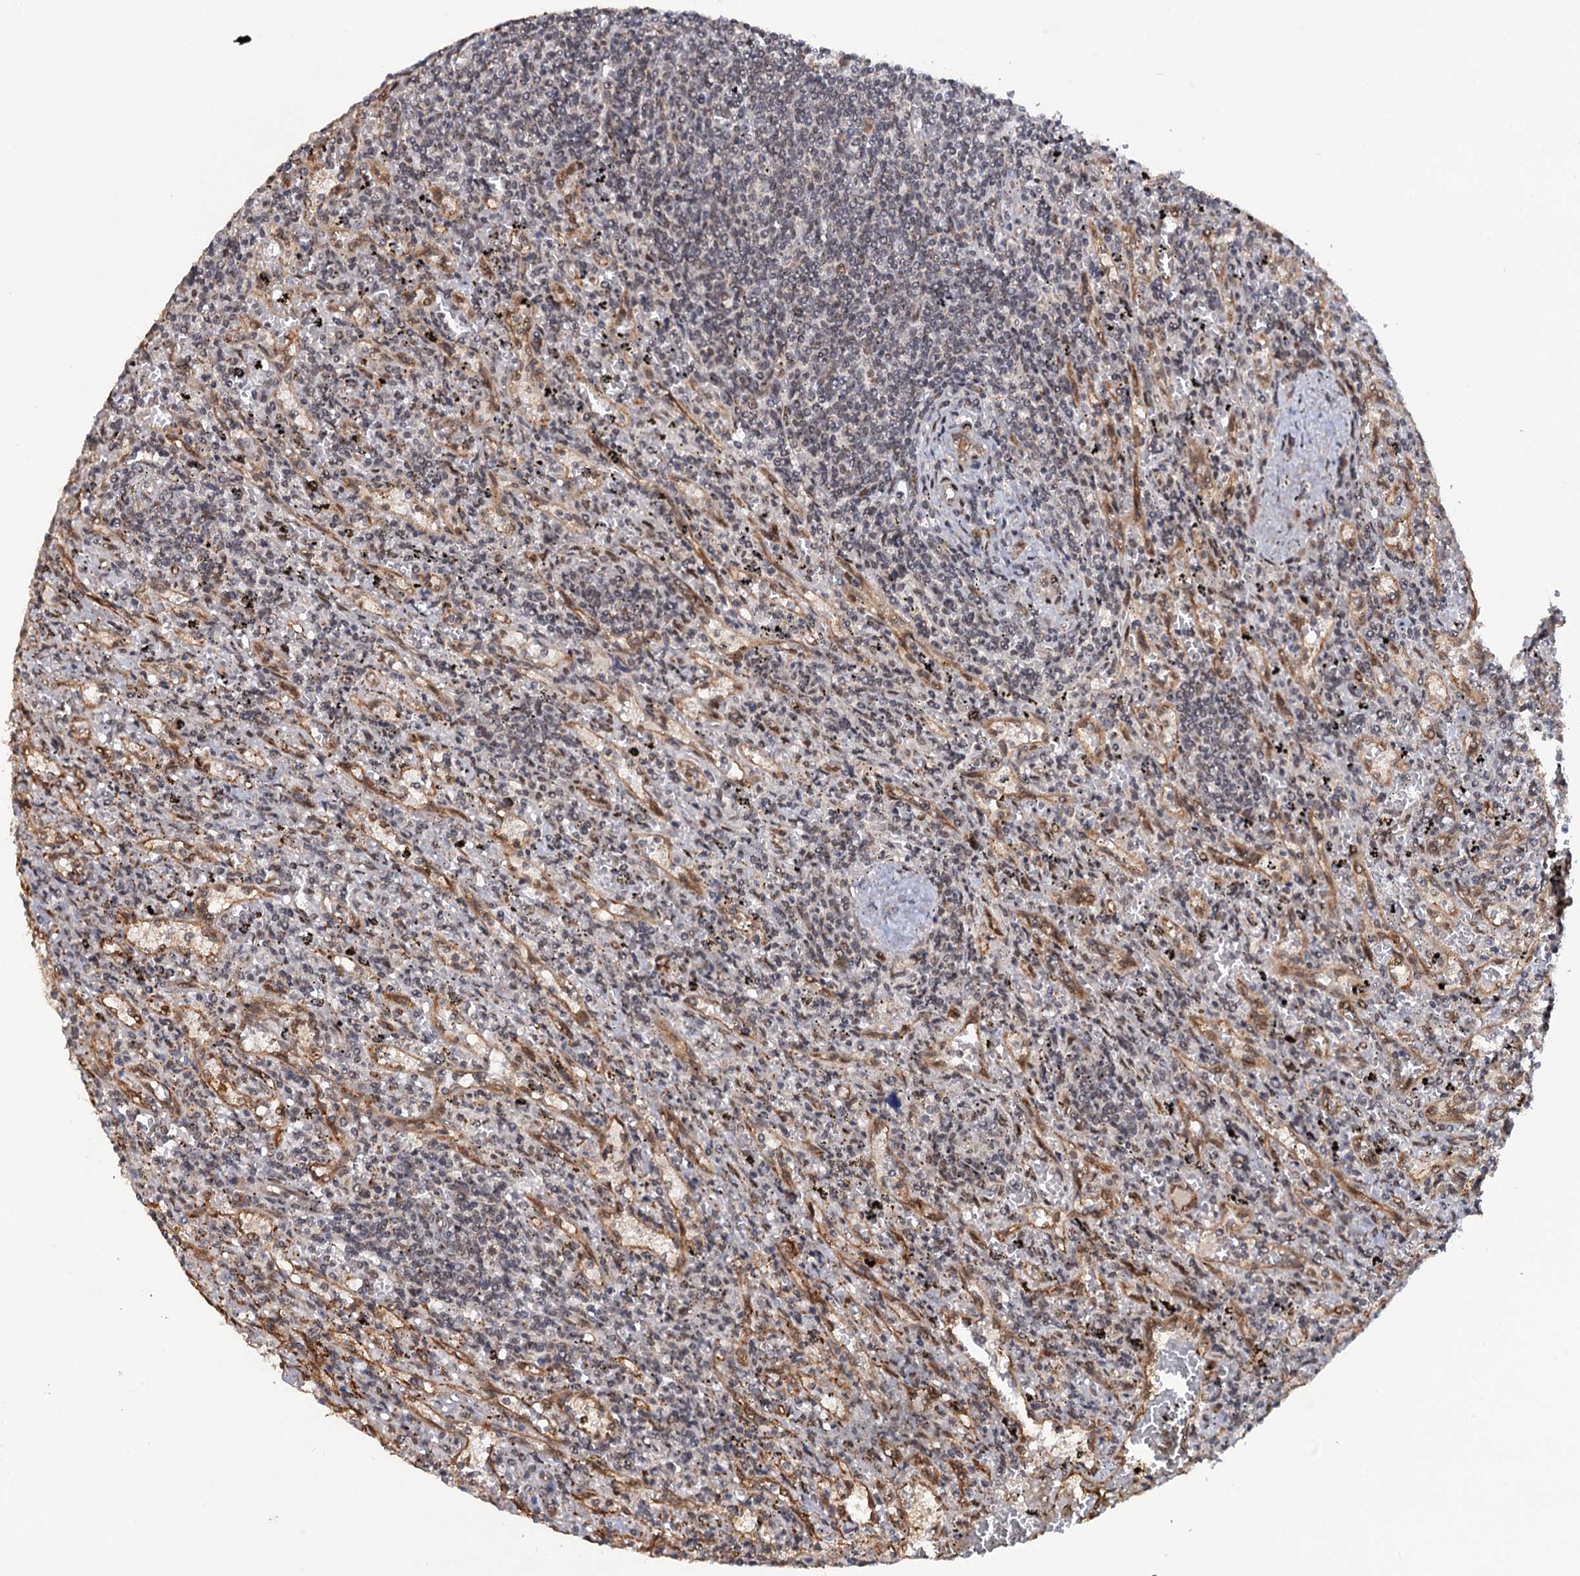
{"staining": {"intensity": "negative", "quantity": "none", "location": "none"}, "tissue": "lymphoma", "cell_type": "Tumor cells", "image_type": "cancer", "snomed": [{"axis": "morphology", "description": "Malignant lymphoma, non-Hodgkin's type, Low grade"}, {"axis": "topography", "description": "Spleen"}], "caption": "Immunohistochemistry of human low-grade malignant lymphoma, non-Hodgkin's type reveals no staining in tumor cells.", "gene": "LRRC63", "patient": {"sex": "male", "age": 76}}